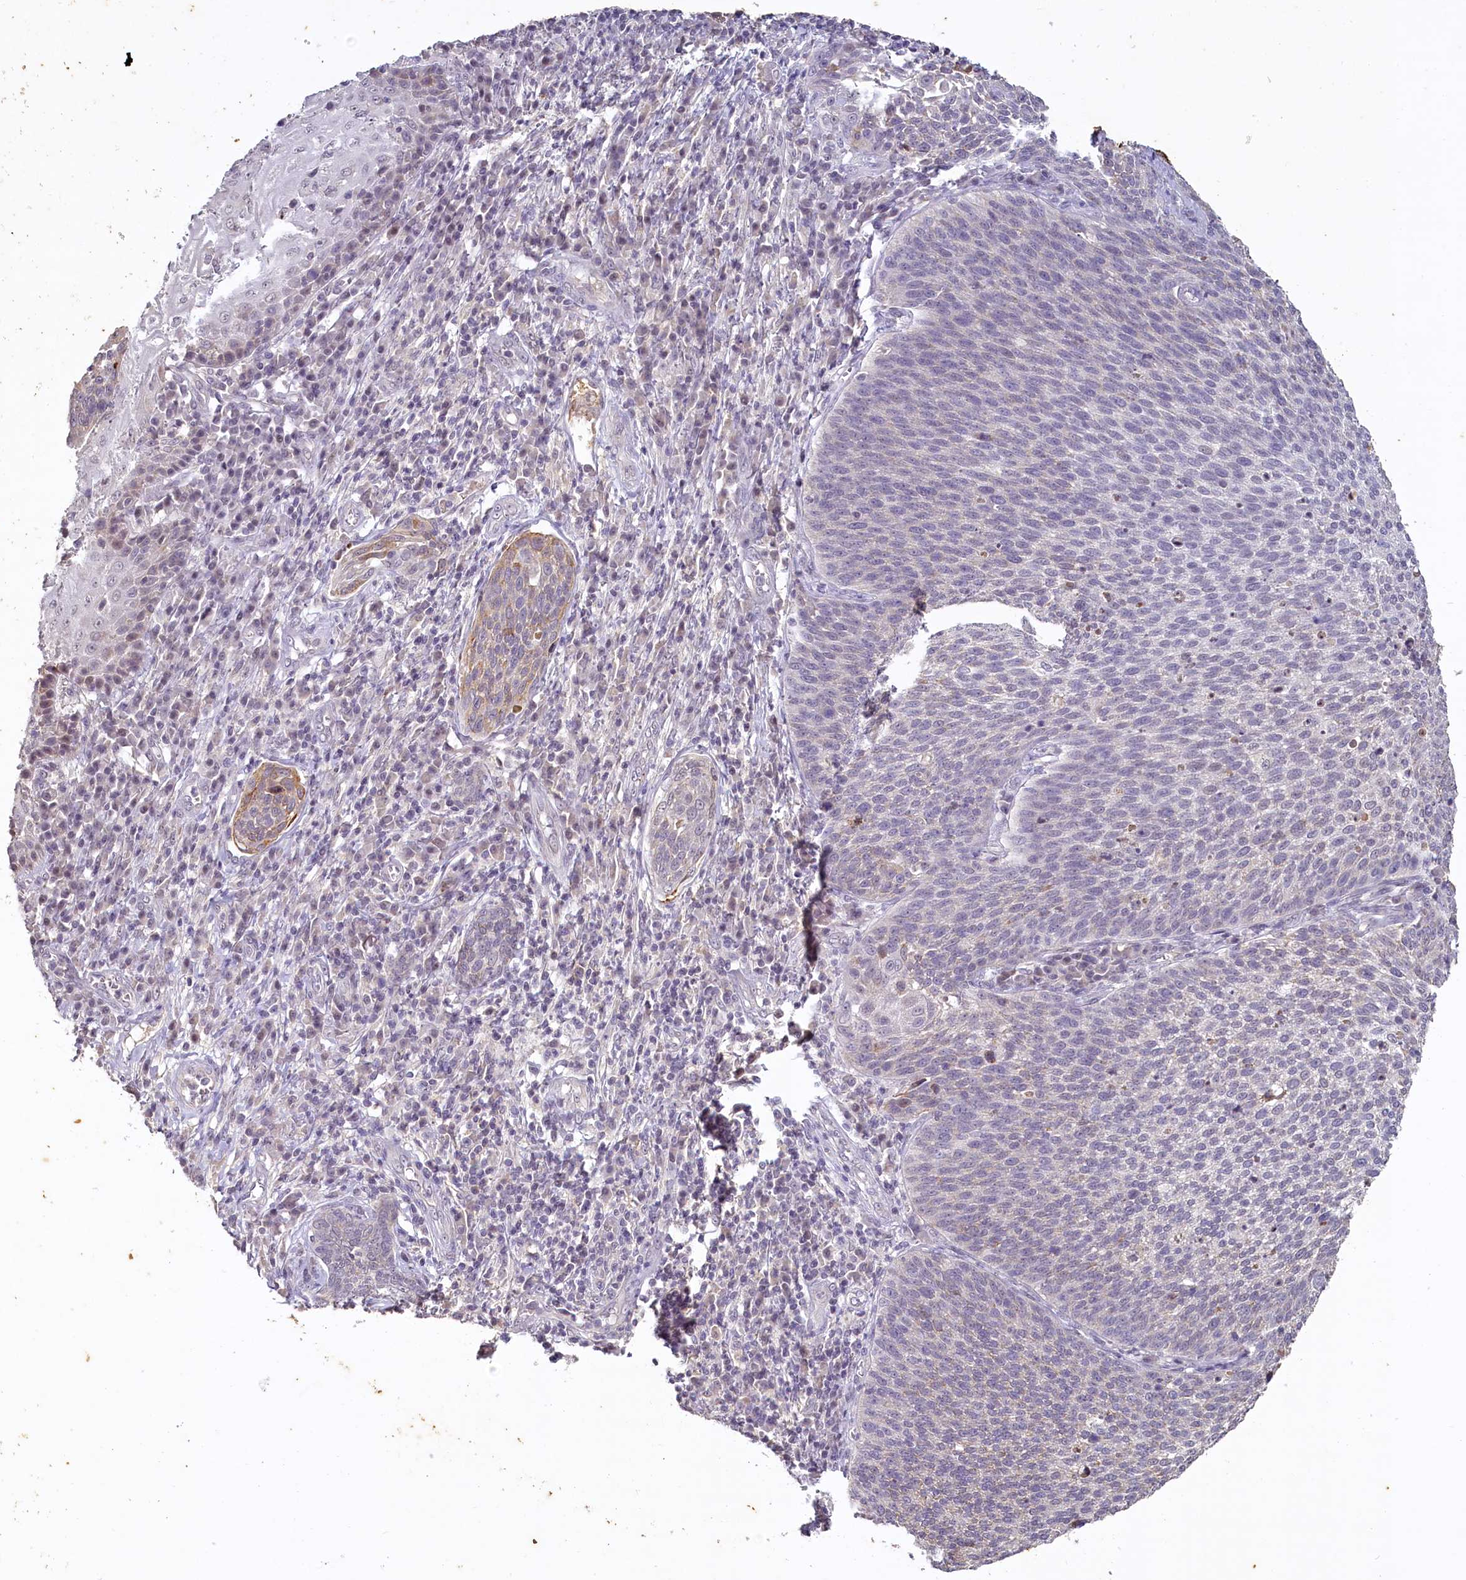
{"staining": {"intensity": "moderate", "quantity": "<25%", "location": "cytoplasmic/membranous"}, "tissue": "cervical cancer", "cell_type": "Tumor cells", "image_type": "cancer", "snomed": [{"axis": "morphology", "description": "Squamous cell carcinoma, NOS"}, {"axis": "topography", "description": "Cervix"}], "caption": "Cervical cancer (squamous cell carcinoma) stained with a protein marker displays moderate staining in tumor cells.", "gene": "MUCL1", "patient": {"sex": "female", "age": 34}}